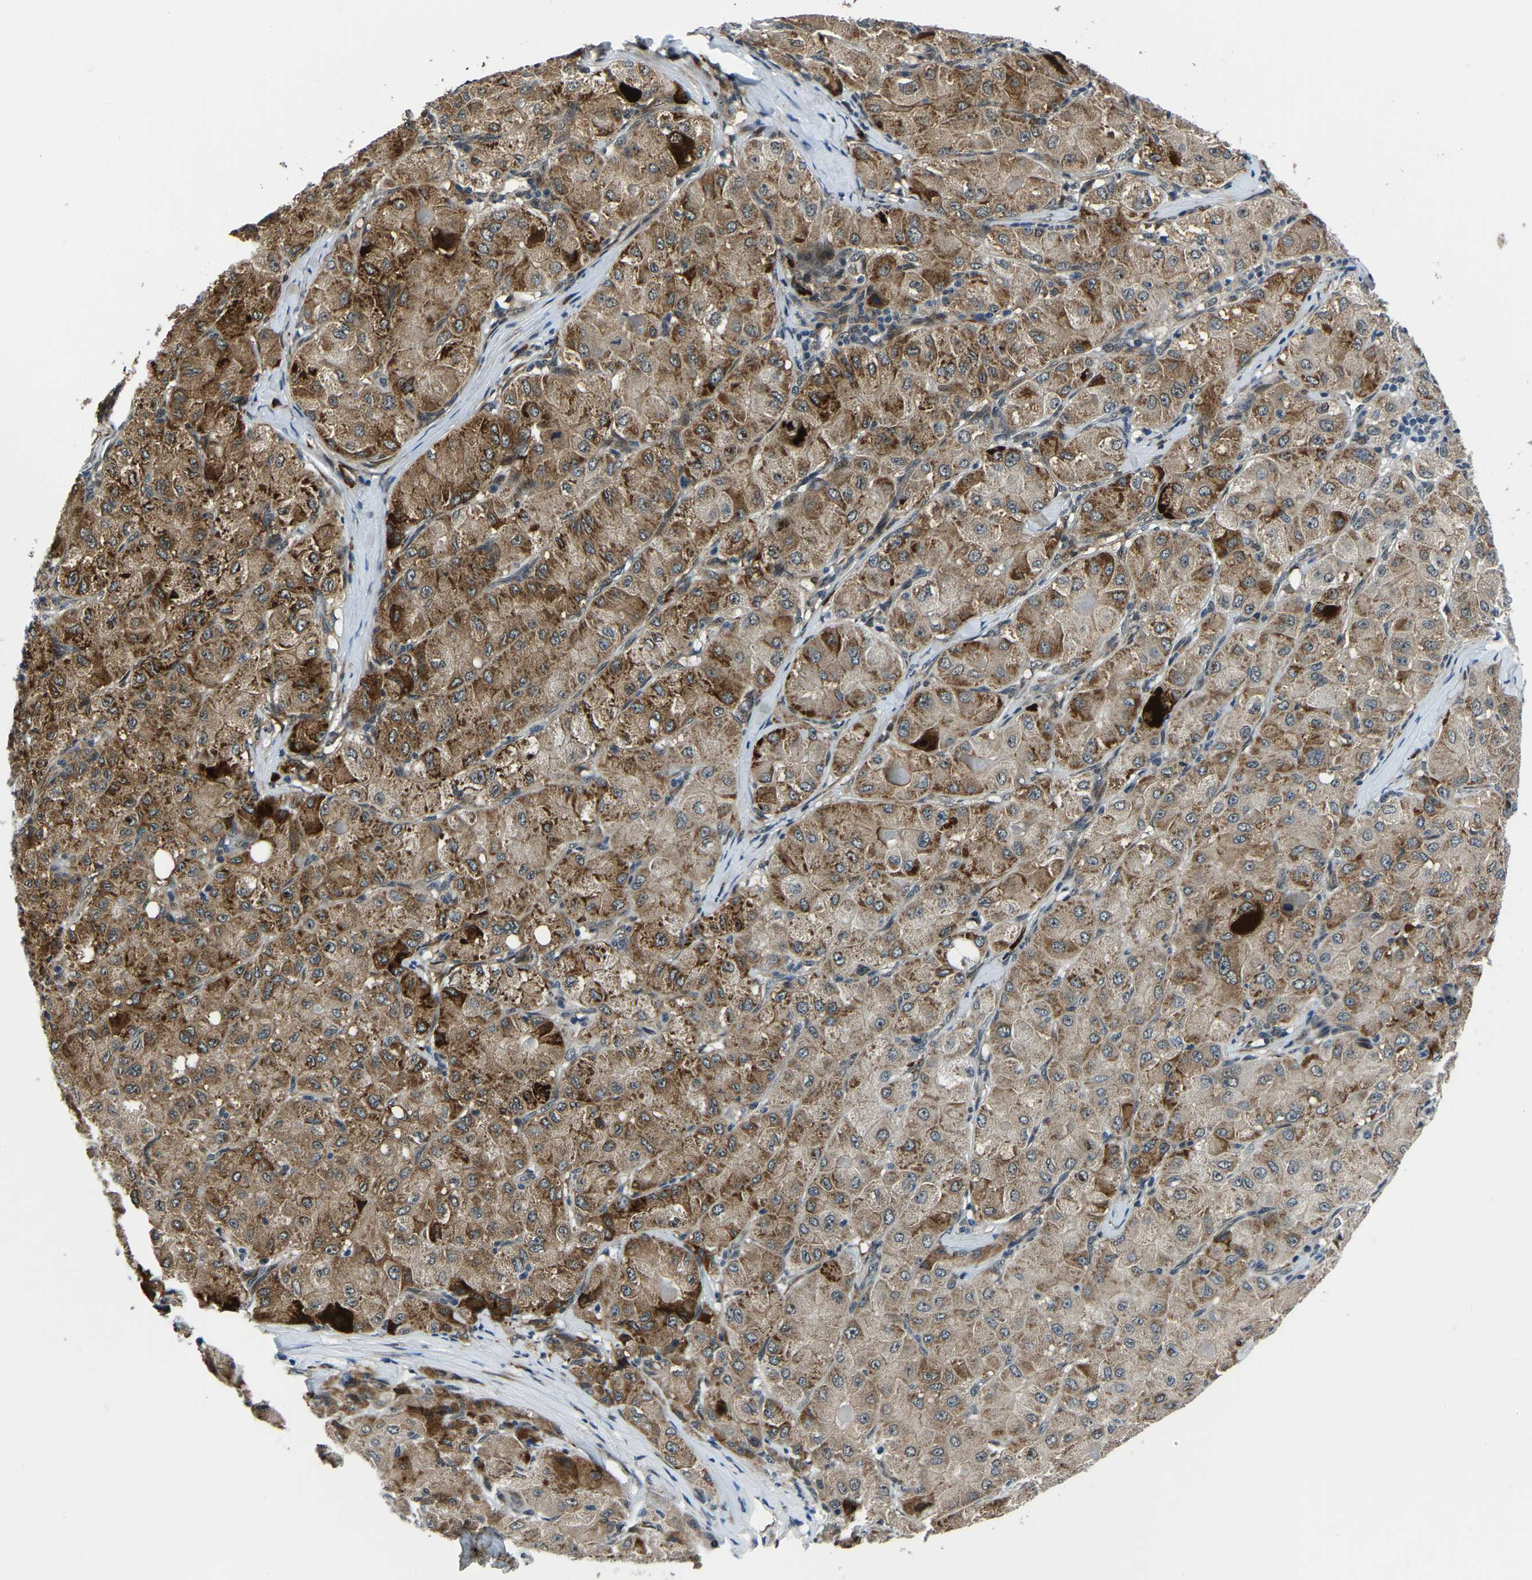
{"staining": {"intensity": "moderate", "quantity": ">75%", "location": "cytoplasmic/membranous"}, "tissue": "liver cancer", "cell_type": "Tumor cells", "image_type": "cancer", "snomed": [{"axis": "morphology", "description": "Carcinoma, Hepatocellular, NOS"}, {"axis": "topography", "description": "Liver"}], "caption": "Liver cancer stained for a protein (brown) reveals moderate cytoplasmic/membranous positive expression in about >75% of tumor cells.", "gene": "ING2", "patient": {"sex": "male", "age": 80}}